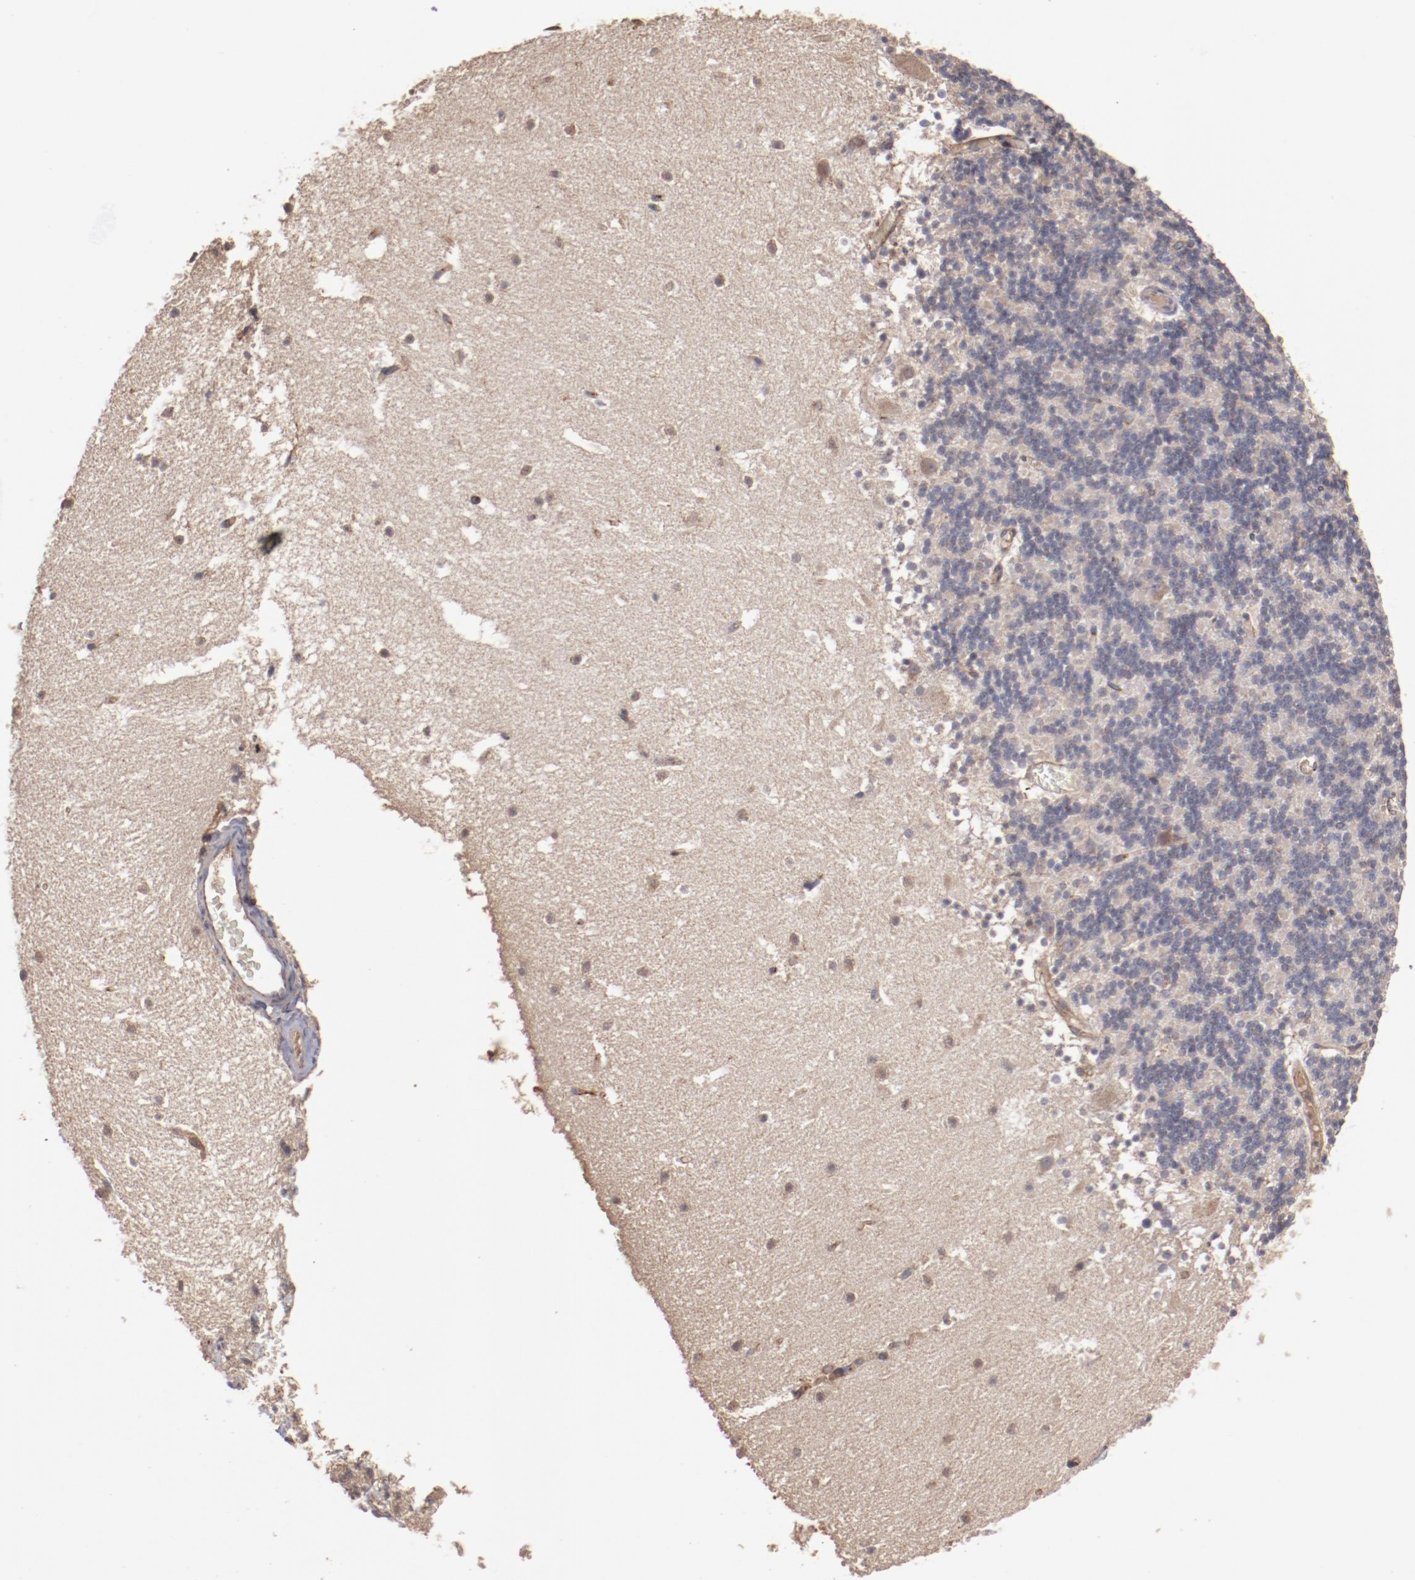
{"staining": {"intensity": "negative", "quantity": "none", "location": "none"}, "tissue": "cerebellum", "cell_type": "Cells in granular layer", "image_type": "normal", "snomed": [{"axis": "morphology", "description": "Normal tissue, NOS"}, {"axis": "topography", "description": "Cerebellum"}], "caption": "The immunohistochemistry (IHC) micrograph has no significant staining in cells in granular layer of cerebellum. (DAB (3,3'-diaminobenzidine) IHC visualized using brightfield microscopy, high magnification).", "gene": "DIPK2B", "patient": {"sex": "male", "age": 45}}